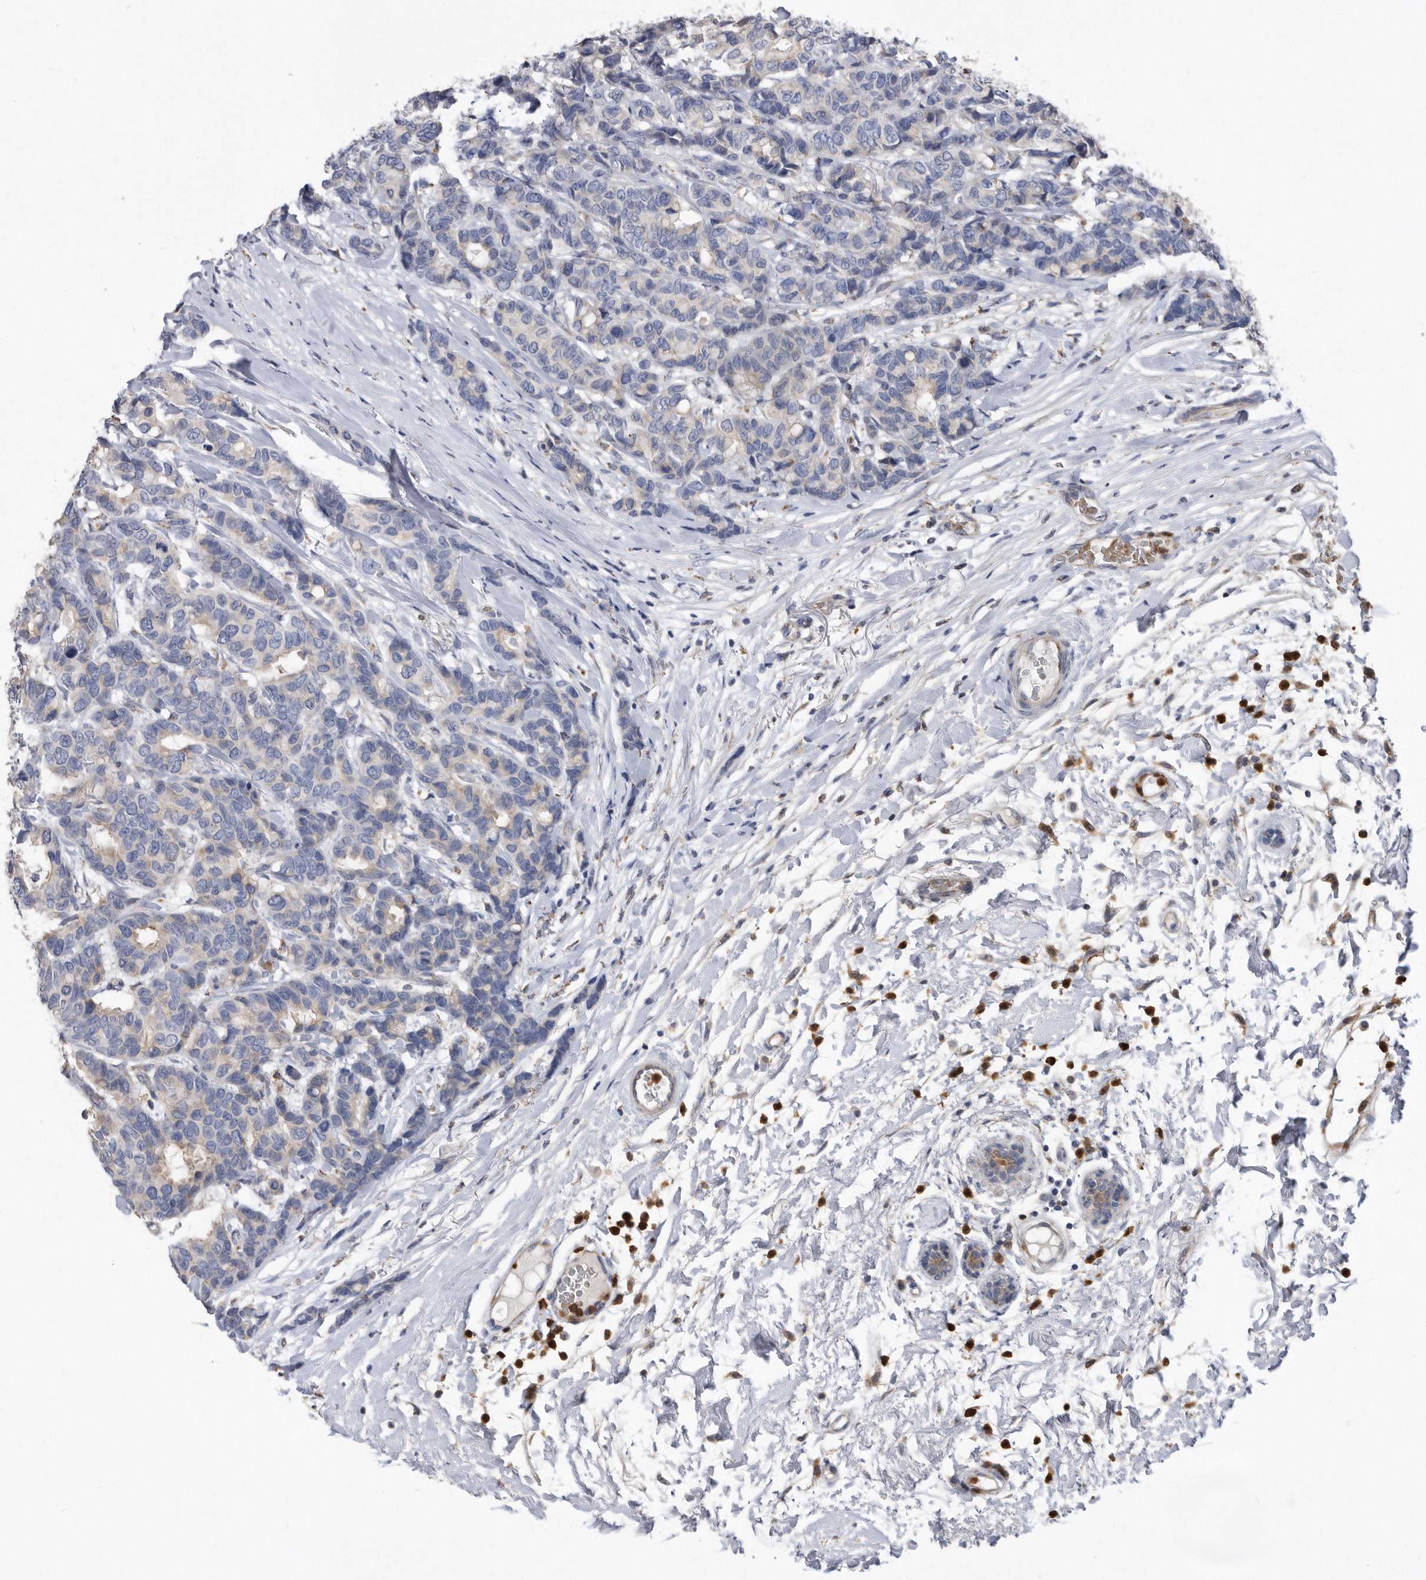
{"staining": {"intensity": "weak", "quantity": "<25%", "location": "cytoplasmic/membranous"}, "tissue": "breast cancer", "cell_type": "Tumor cells", "image_type": "cancer", "snomed": [{"axis": "morphology", "description": "Duct carcinoma"}, {"axis": "topography", "description": "Breast"}], "caption": "Tumor cells show no significant protein staining in breast cancer (invasive ductal carcinoma).", "gene": "CRISPLD2", "patient": {"sex": "female", "age": 87}}